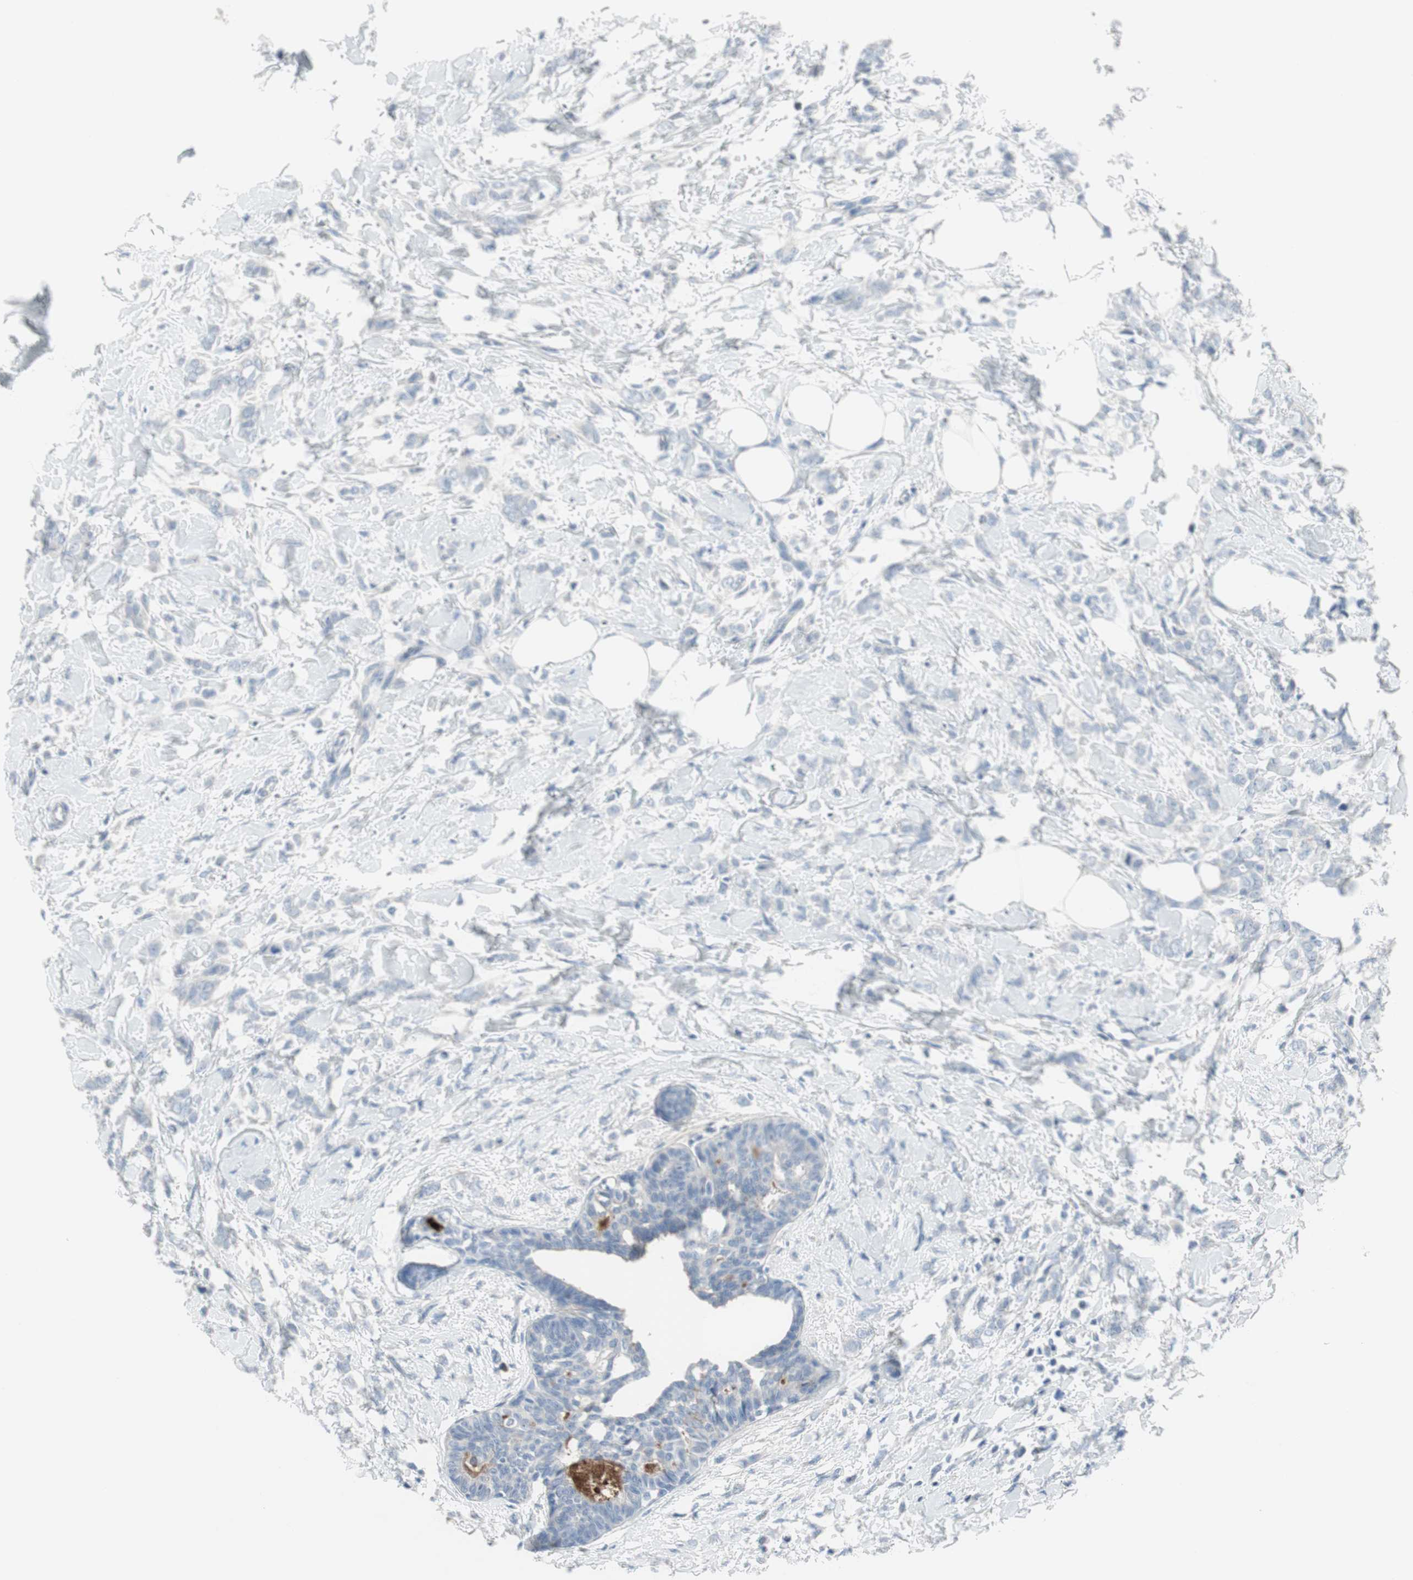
{"staining": {"intensity": "negative", "quantity": "none", "location": "none"}, "tissue": "breast cancer", "cell_type": "Tumor cells", "image_type": "cancer", "snomed": [{"axis": "morphology", "description": "Lobular carcinoma, in situ"}, {"axis": "morphology", "description": "Lobular carcinoma"}, {"axis": "topography", "description": "Breast"}], "caption": "Immunohistochemistry (IHC) histopathology image of neoplastic tissue: breast cancer stained with DAB (3,3'-diaminobenzidine) shows no significant protein staining in tumor cells.", "gene": "PIGR", "patient": {"sex": "female", "age": 41}}